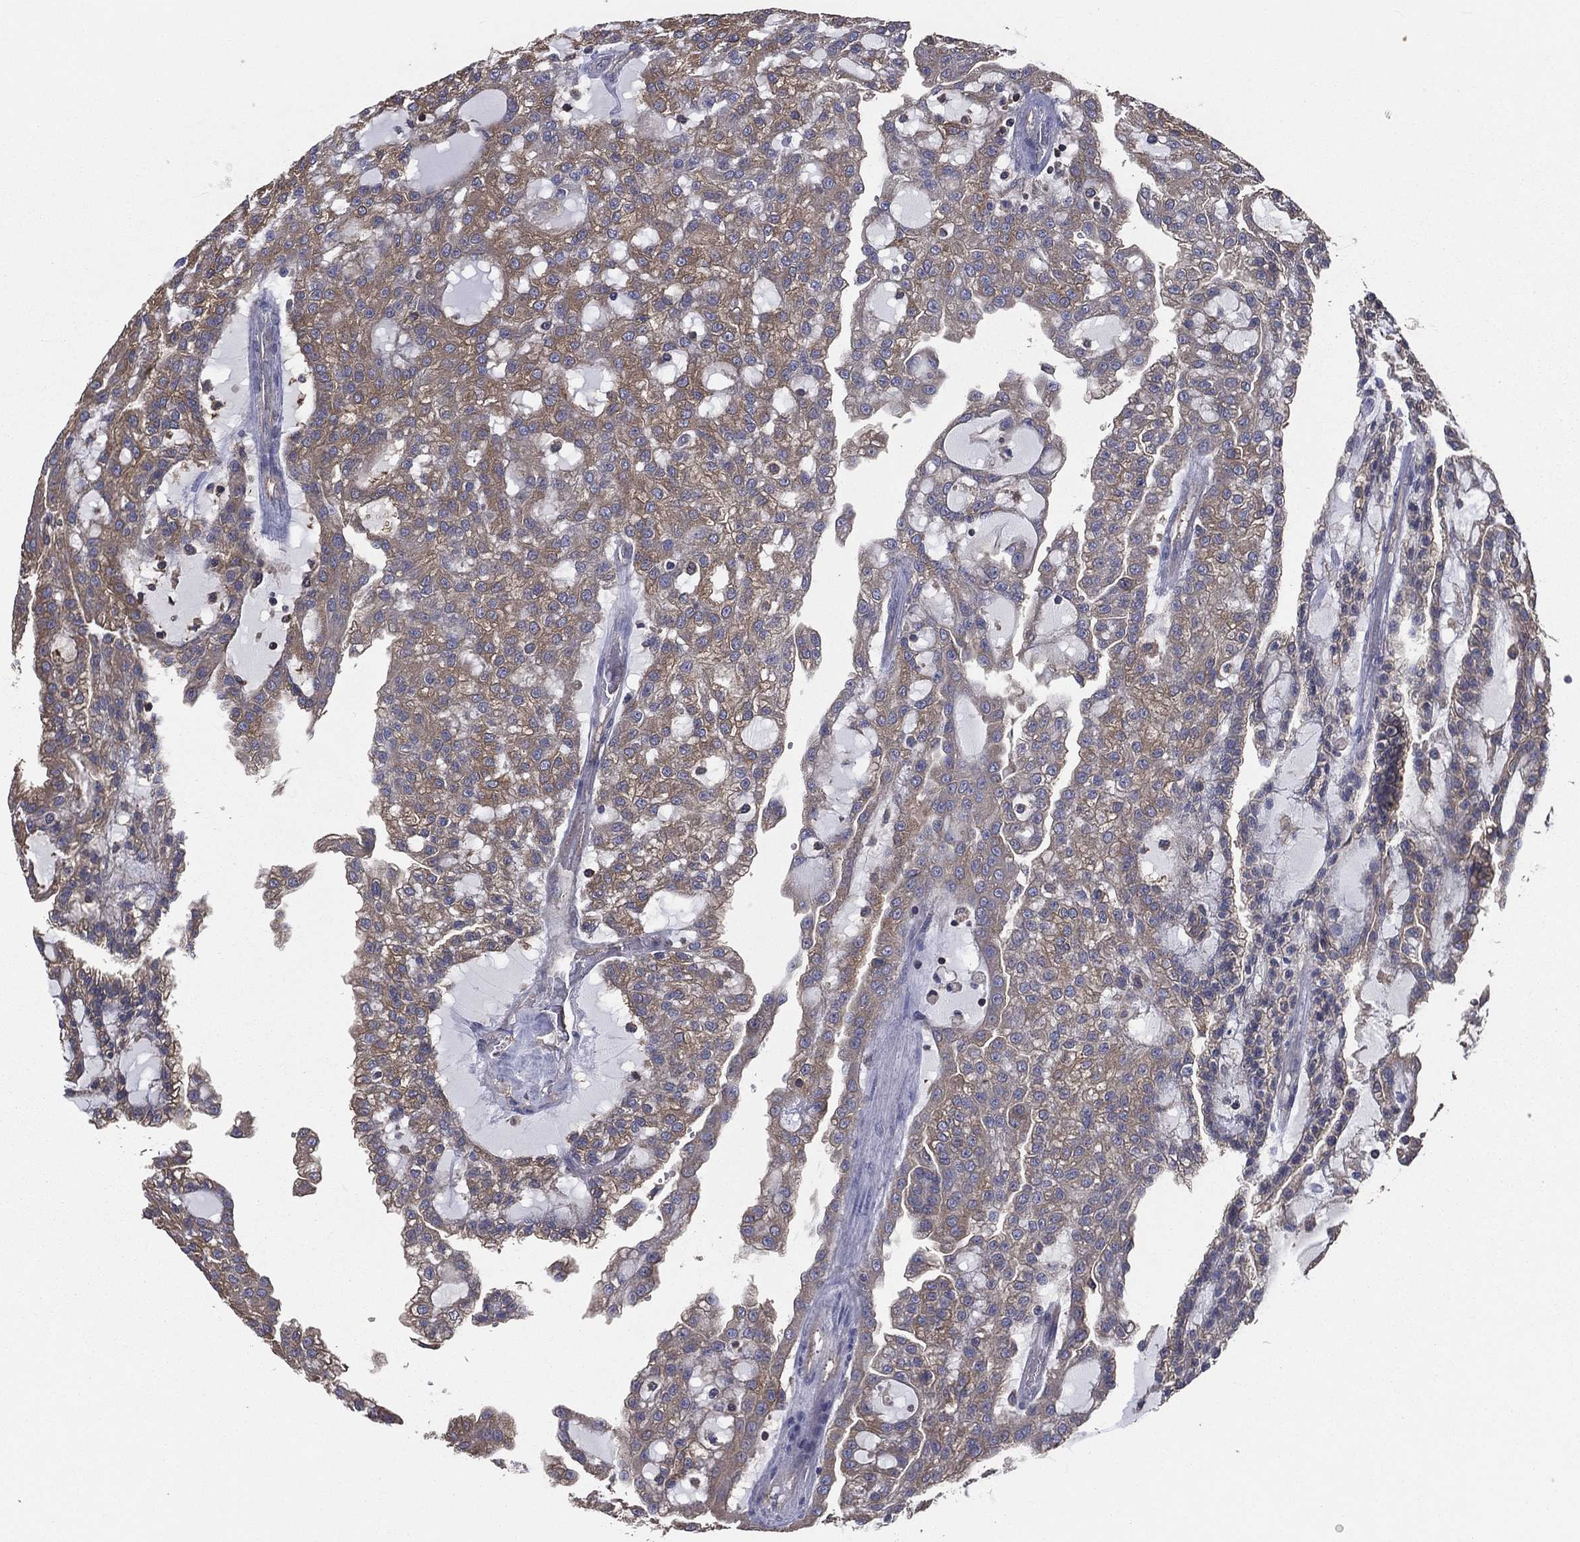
{"staining": {"intensity": "weak", "quantity": ">75%", "location": "cytoplasmic/membranous"}, "tissue": "renal cancer", "cell_type": "Tumor cells", "image_type": "cancer", "snomed": [{"axis": "morphology", "description": "Adenocarcinoma, NOS"}, {"axis": "topography", "description": "Kidney"}], "caption": "Protein analysis of renal adenocarcinoma tissue displays weak cytoplasmic/membranous expression in approximately >75% of tumor cells. (IHC, brightfield microscopy, high magnification).", "gene": "SARS1", "patient": {"sex": "male", "age": 63}}